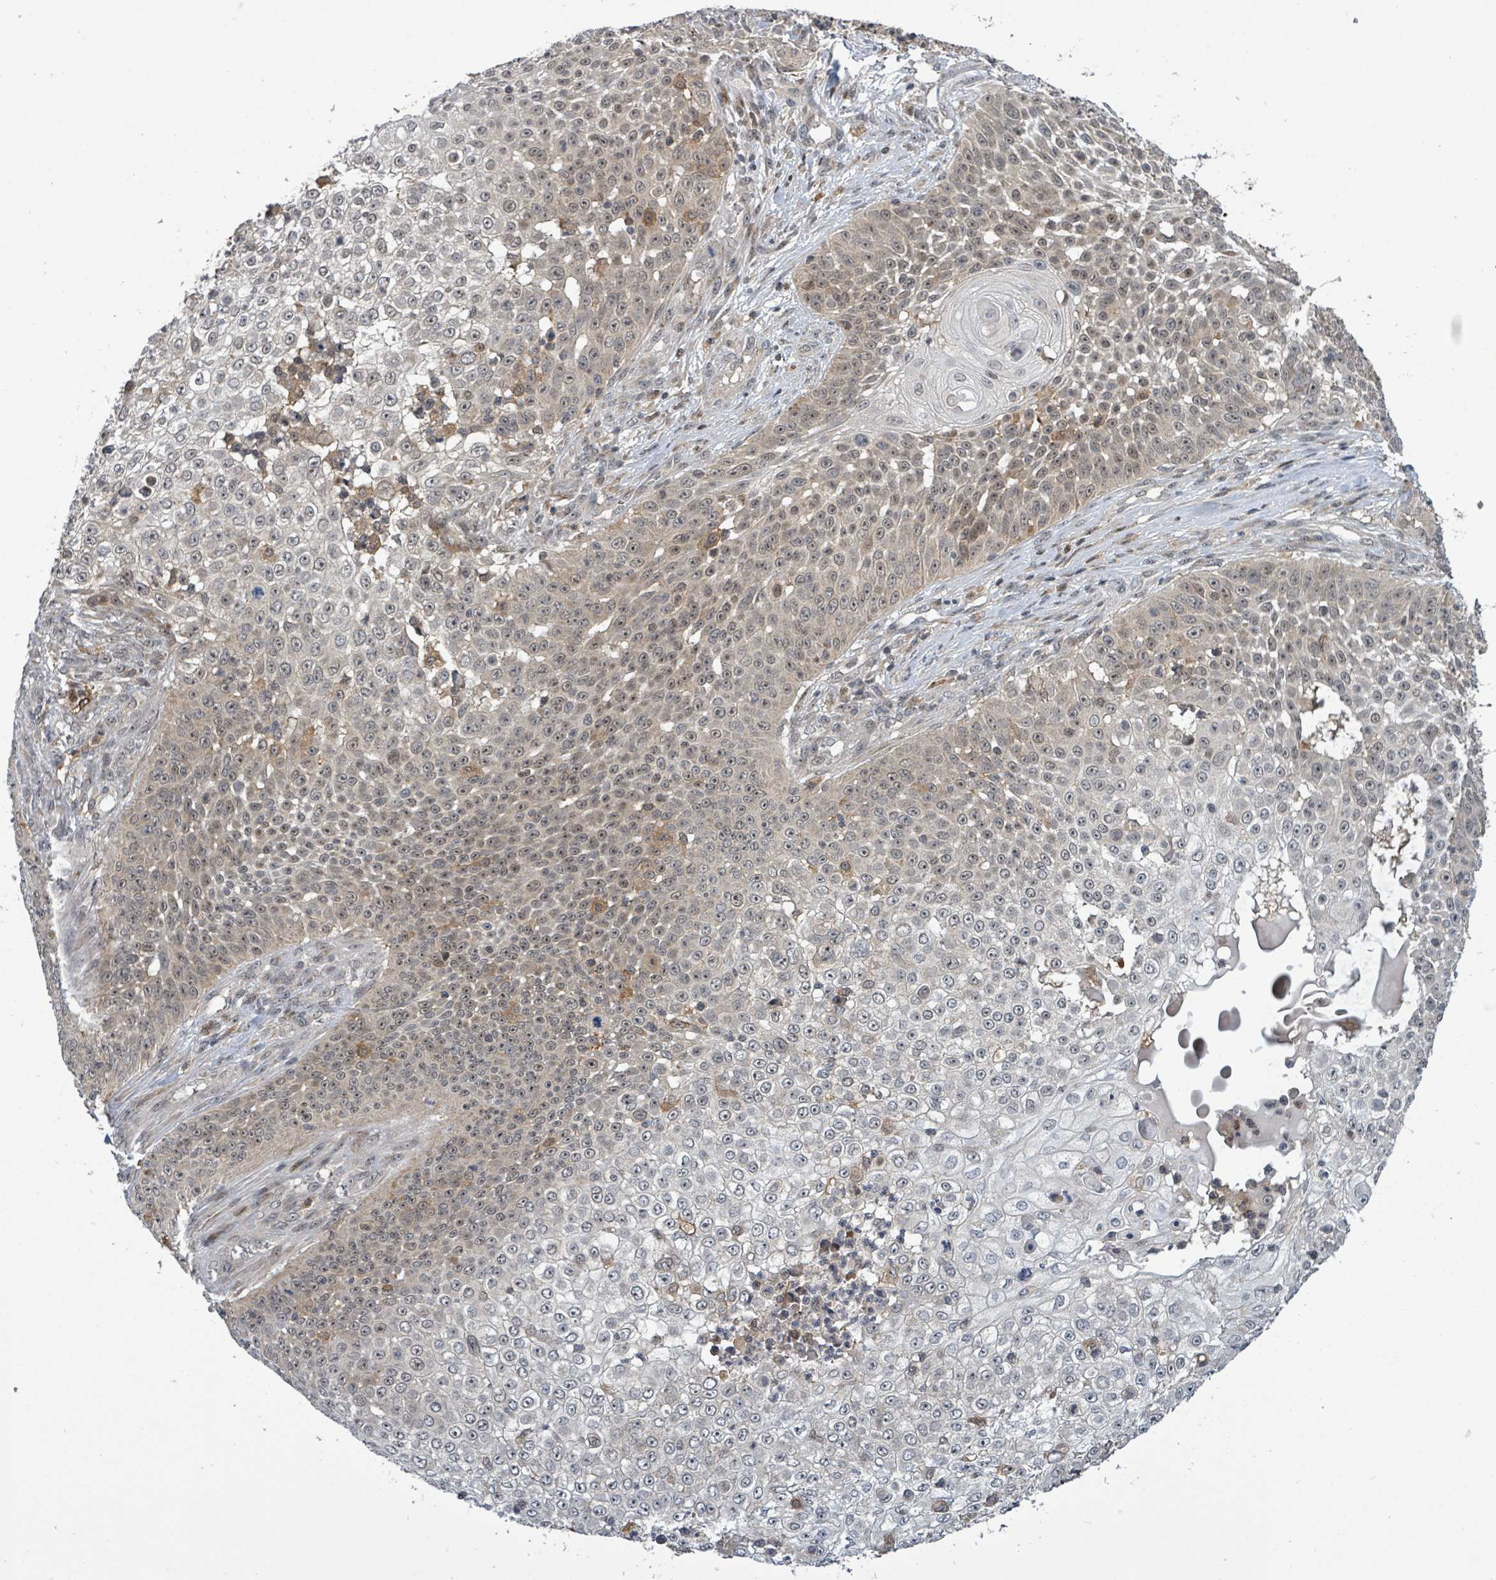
{"staining": {"intensity": "weak", "quantity": "<25%", "location": "cytoplasmic/membranous,nuclear"}, "tissue": "skin cancer", "cell_type": "Tumor cells", "image_type": "cancer", "snomed": [{"axis": "morphology", "description": "Squamous cell carcinoma, NOS"}, {"axis": "topography", "description": "Skin"}], "caption": "High magnification brightfield microscopy of skin cancer stained with DAB (brown) and counterstained with hematoxylin (blue): tumor cells show no significant staining. (Immunohistochemistry, brightfield microscopy, high magnification).", "gene": "FBXO6", "patient": {"sex": "male", "age": 24}}